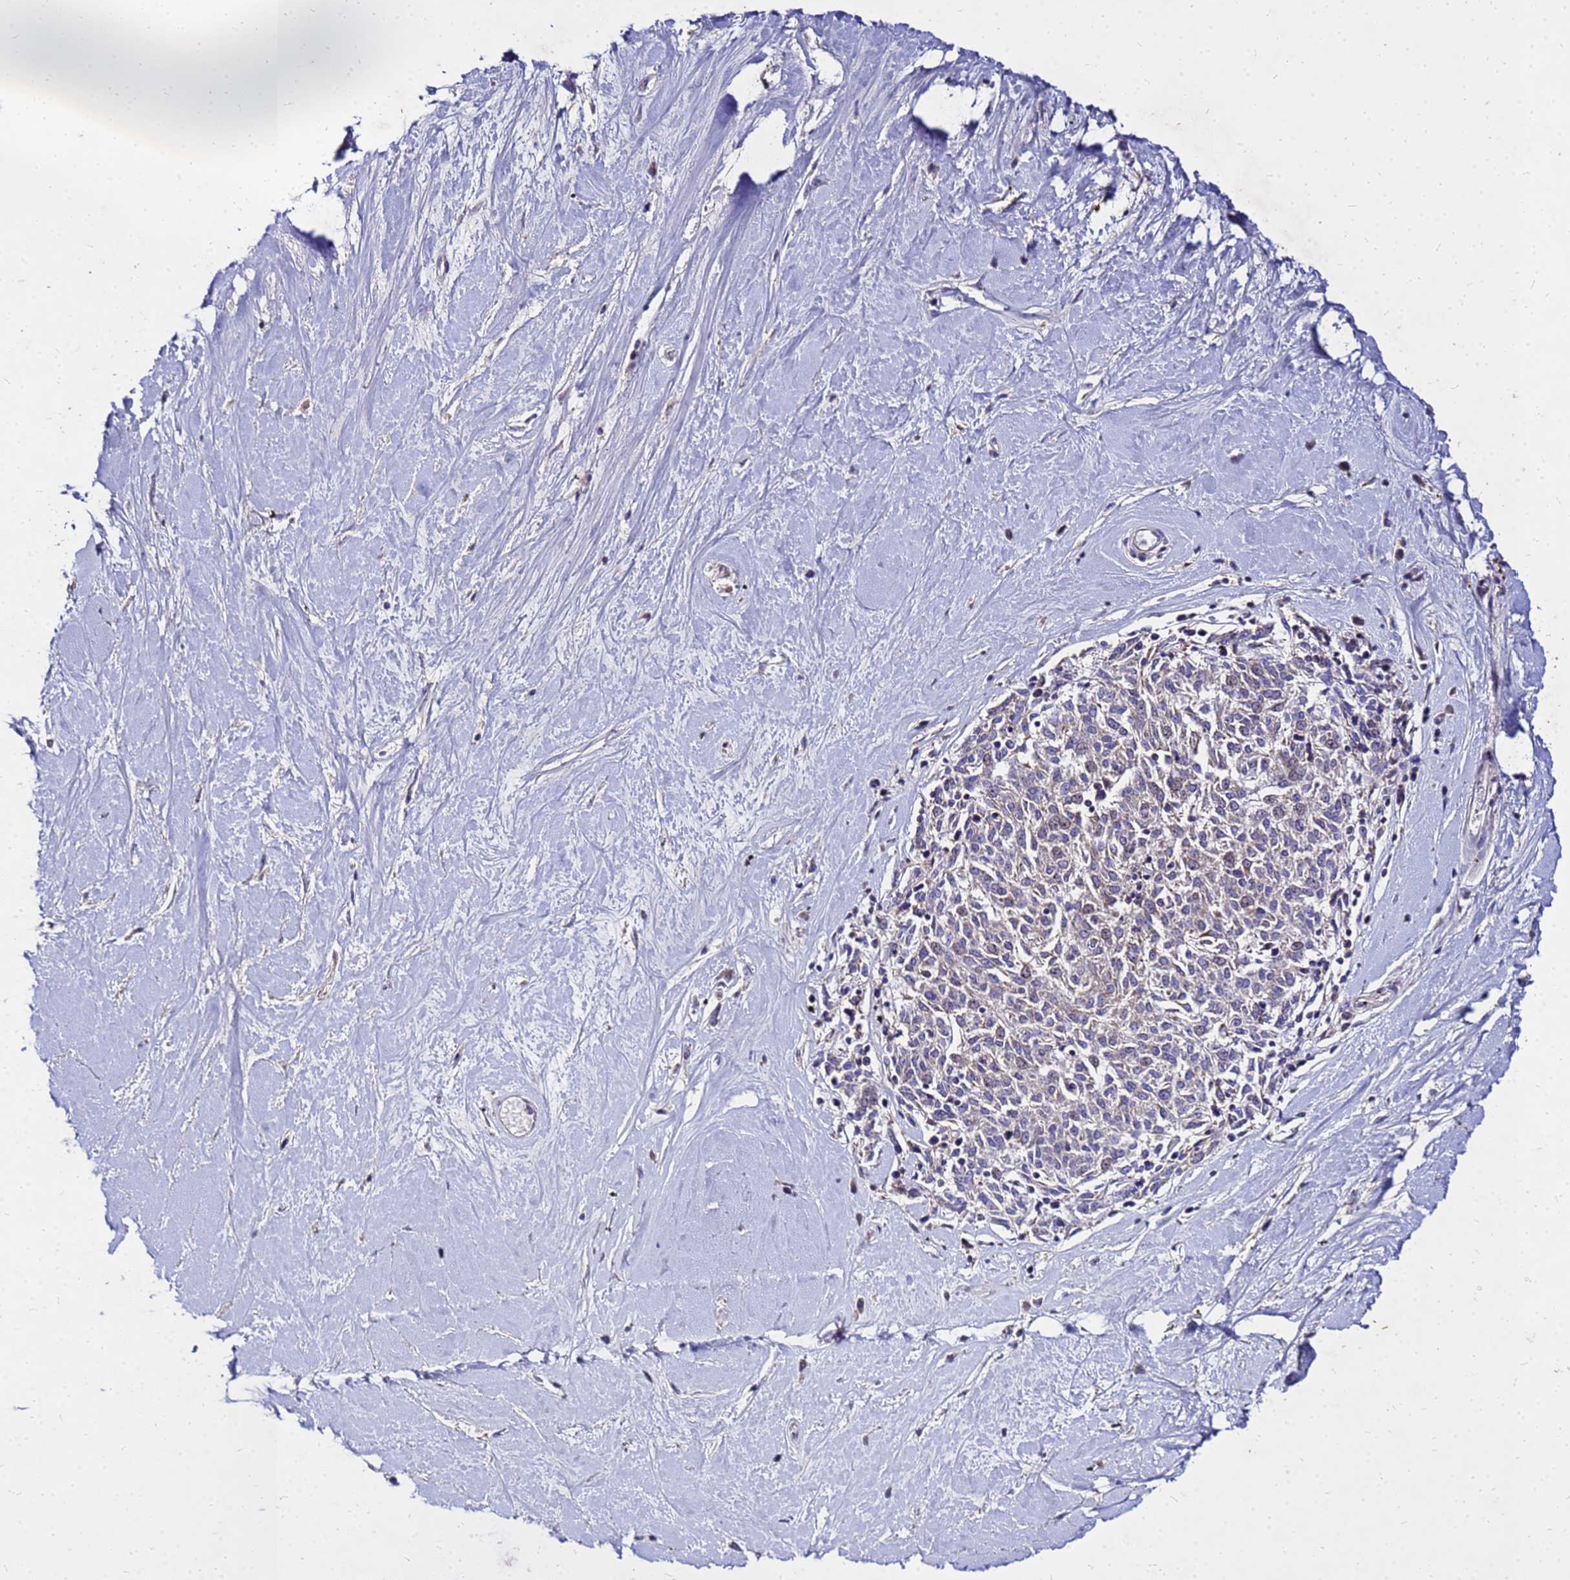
{"staining": {"intensity": "weak", "quantity": "25%-75%", "location": "cytoplasmic/membranous"}, "tissue": "melanoma", "cell_type": "Tumor cells", "image_type": "cancer", "snomed": [{"axis": "morphology", "description": "Malignant melanoma, NOS"}, {"axis": "topography", "description": "Skin"}], "caption": "An image of human melanoma stained for a protein displays weak cytoplasmic/membranous brown staining in tumor cells. The staining was performed using DAB, with brown indicating positive protein expression. Nuclei are stained blue with hematoxylin.", "gene": "COX14", "patient": {"sex": "female", "age": 72}}